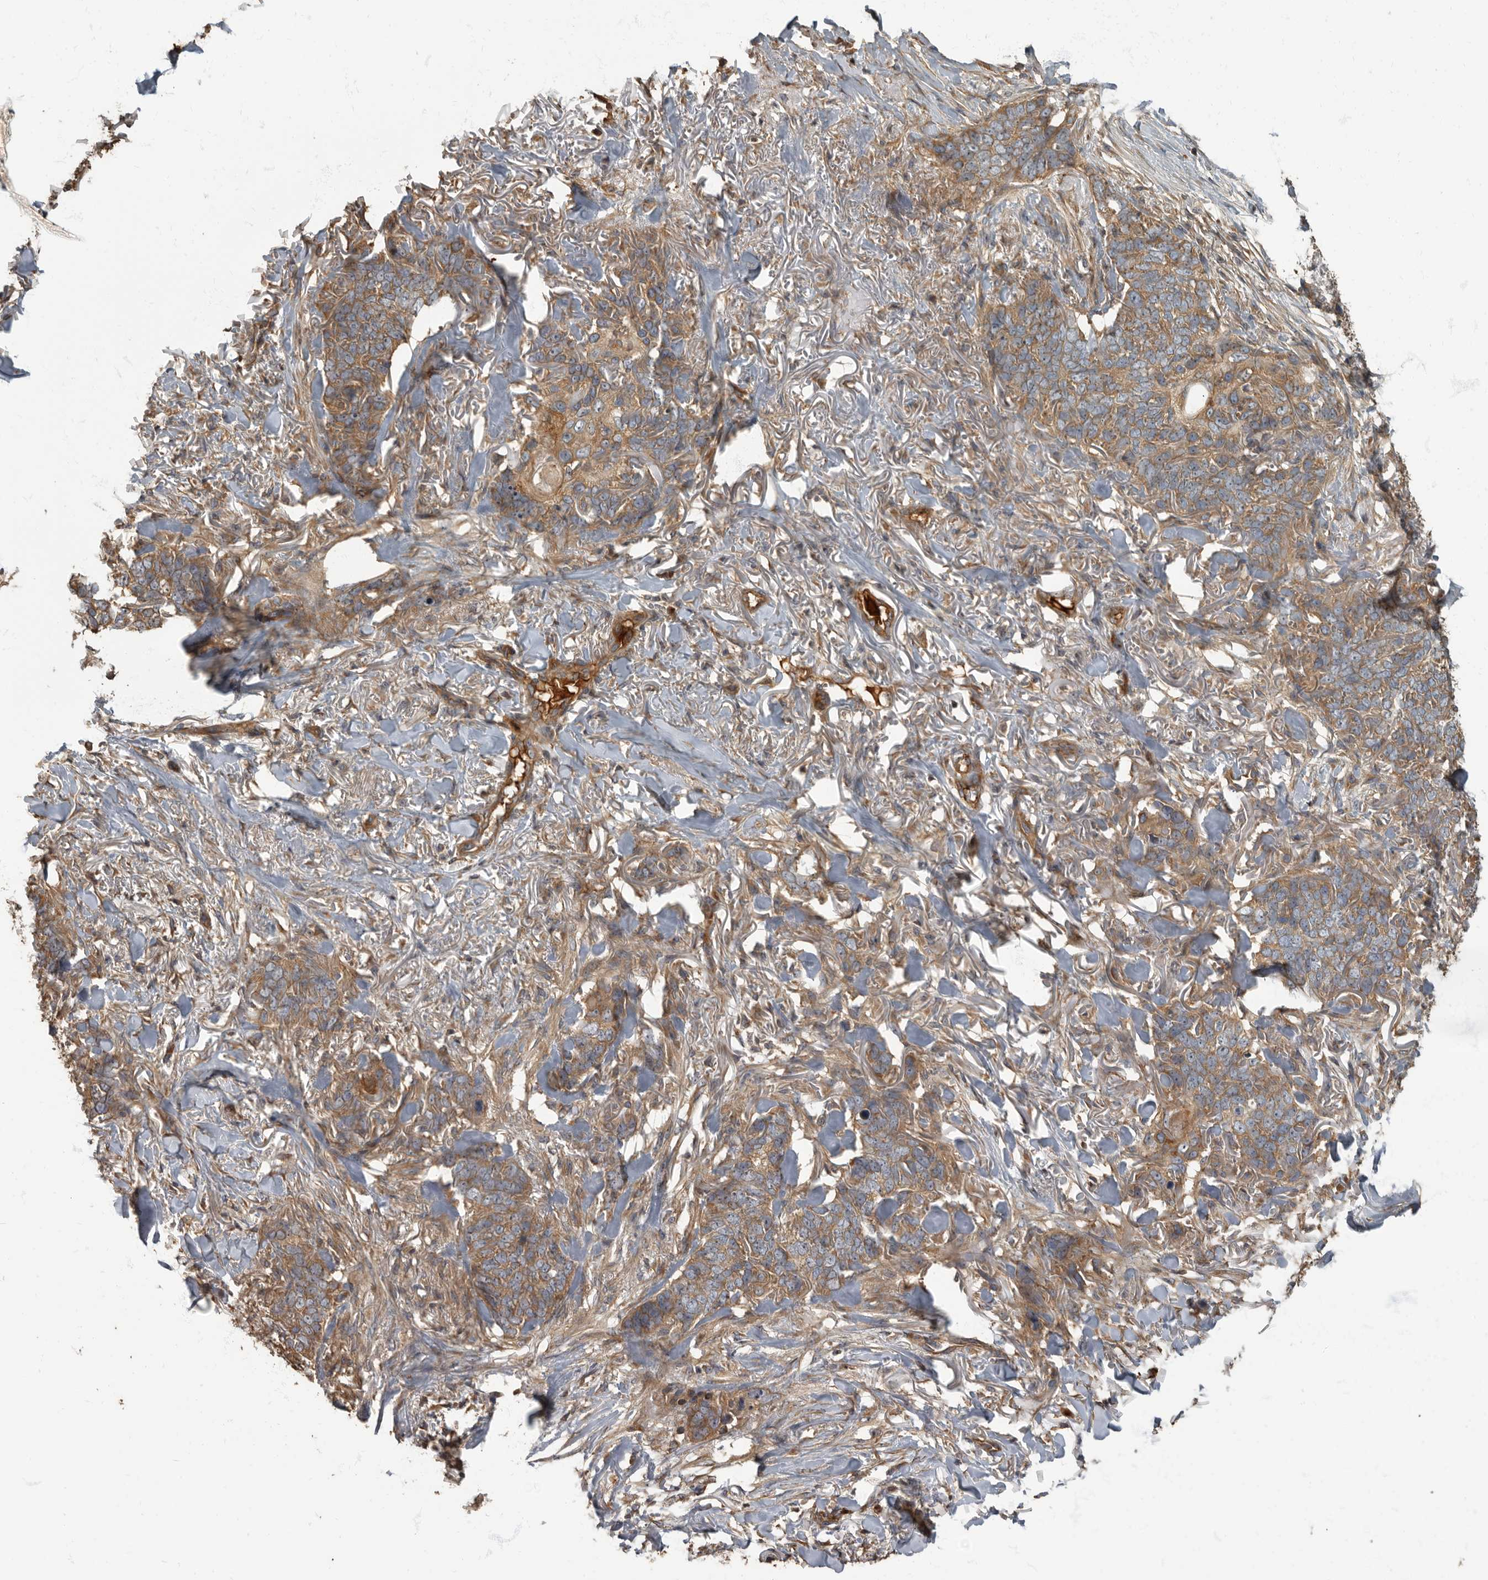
{"staining": {"intensity": "weak", "quantity": ">75%", "location": "cytoplasmic/membranous"}, "tissue": "skin cancer", "cell_type": "Tumor cells", "image_type": "cancer", "snomed": [{"axis": "morphology", "description": "Normal tissue, NOS"}, {"axis": "morphology", "description": "Basal cell carcinoma"}, {"axis": "topography", "description": "Skin"}], "caption": "Tumor cells demonstrate weak cytoplasmic/membranous expression in approximately >75% of cells in basal cell carcinoma (skin).", "gene": "DAAM1", "patient": {"sex": "male", "age": 77}}